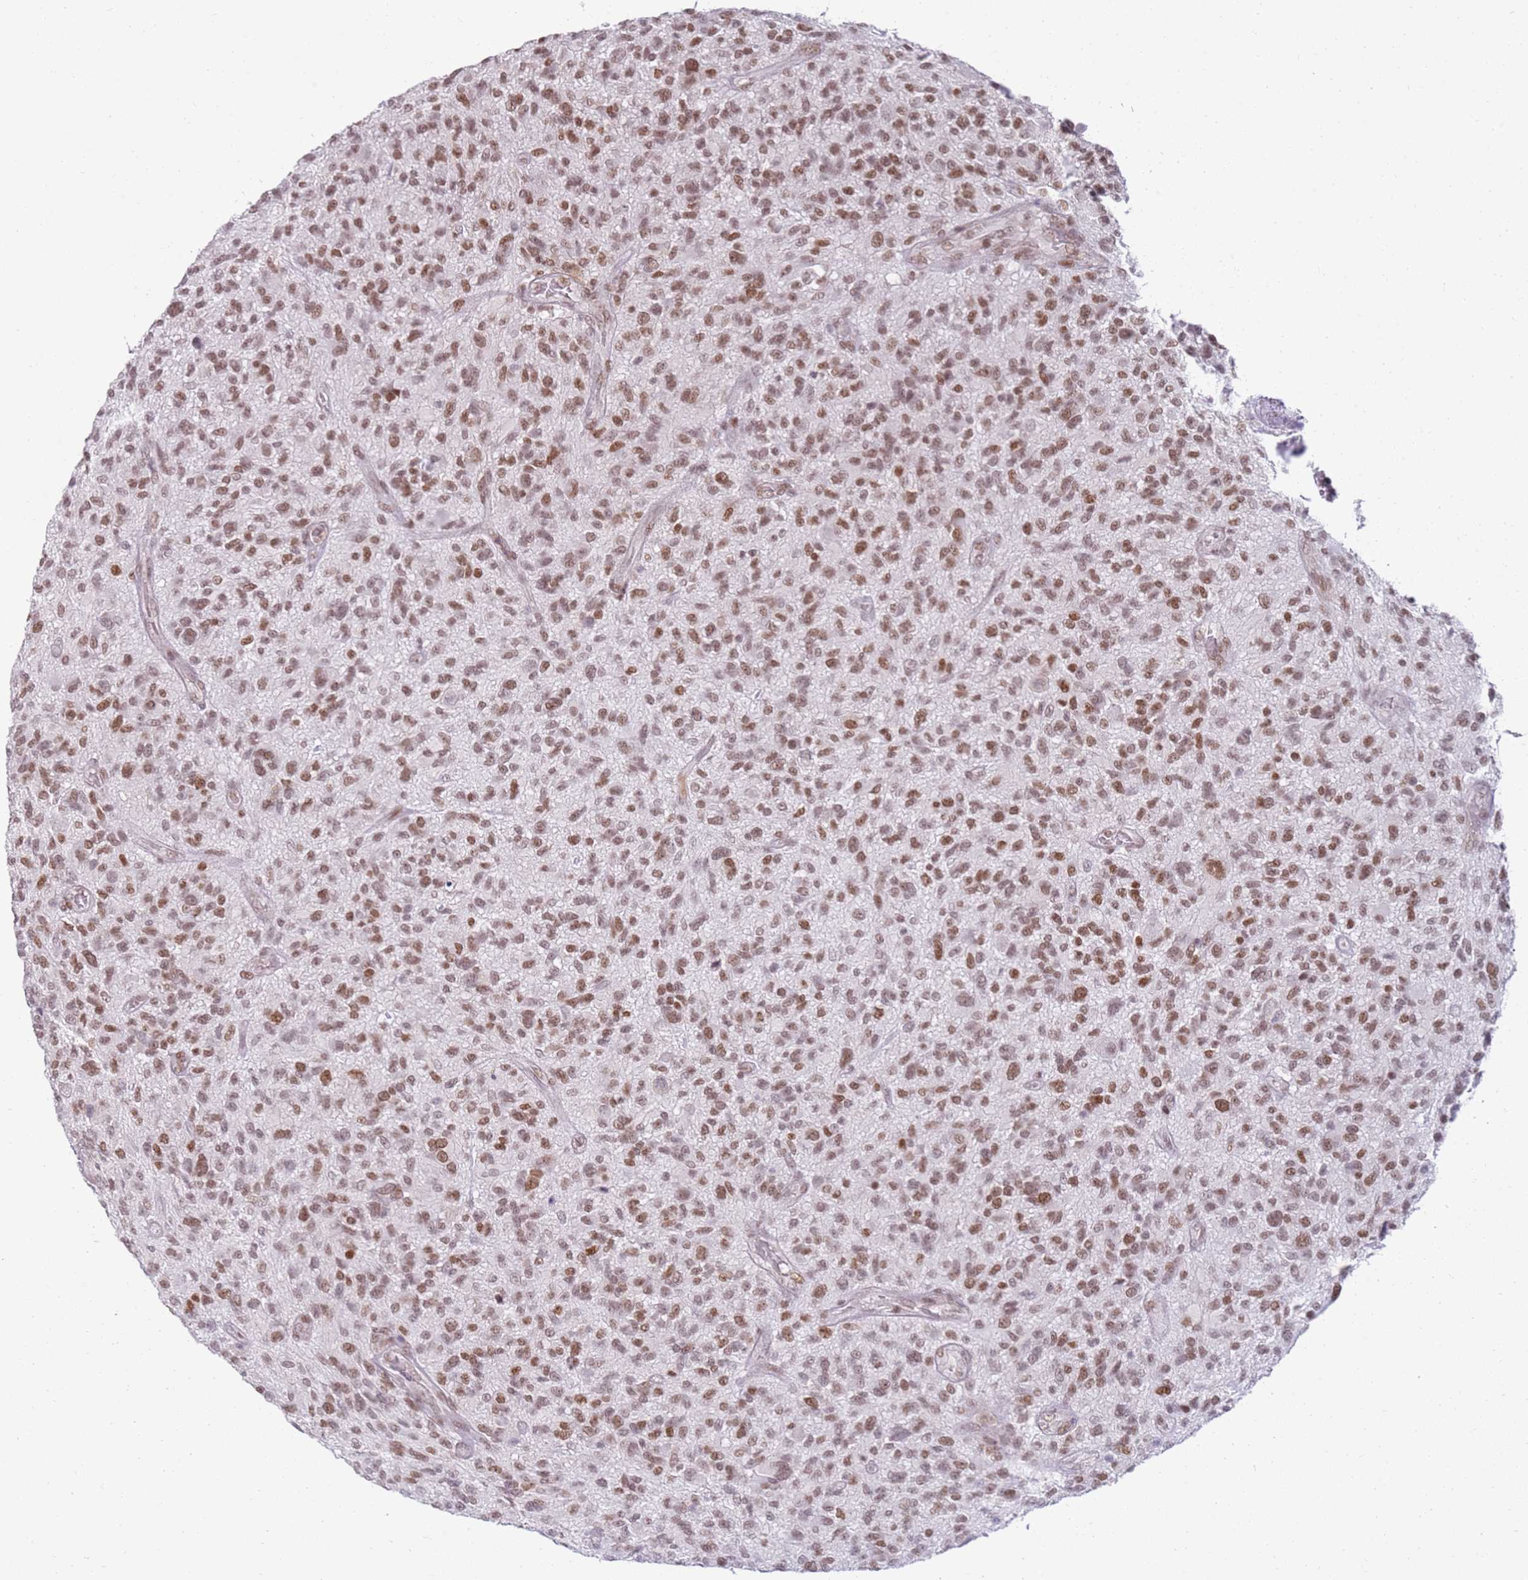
{"staining": {"intensity": "moderate", "quantity": ">75%", "location": "nuclear"}, "tissue": "glioma", "cell_type": "Tumor cells", "image_type": "cancer", "snomed": [{"axis": "morphology", "description": "Glioma, malignant, High grade"}, {"axis": "topography", "description": "Brain"}], "caption": "Immunohistochemistry (IHC) of human malignant high-grade glioma reveals medium levels of moderate nuclear positivity in about >75% of tumor cells.", "gene": "PHC2", "patient": {"sex": "male", "age": 47}}